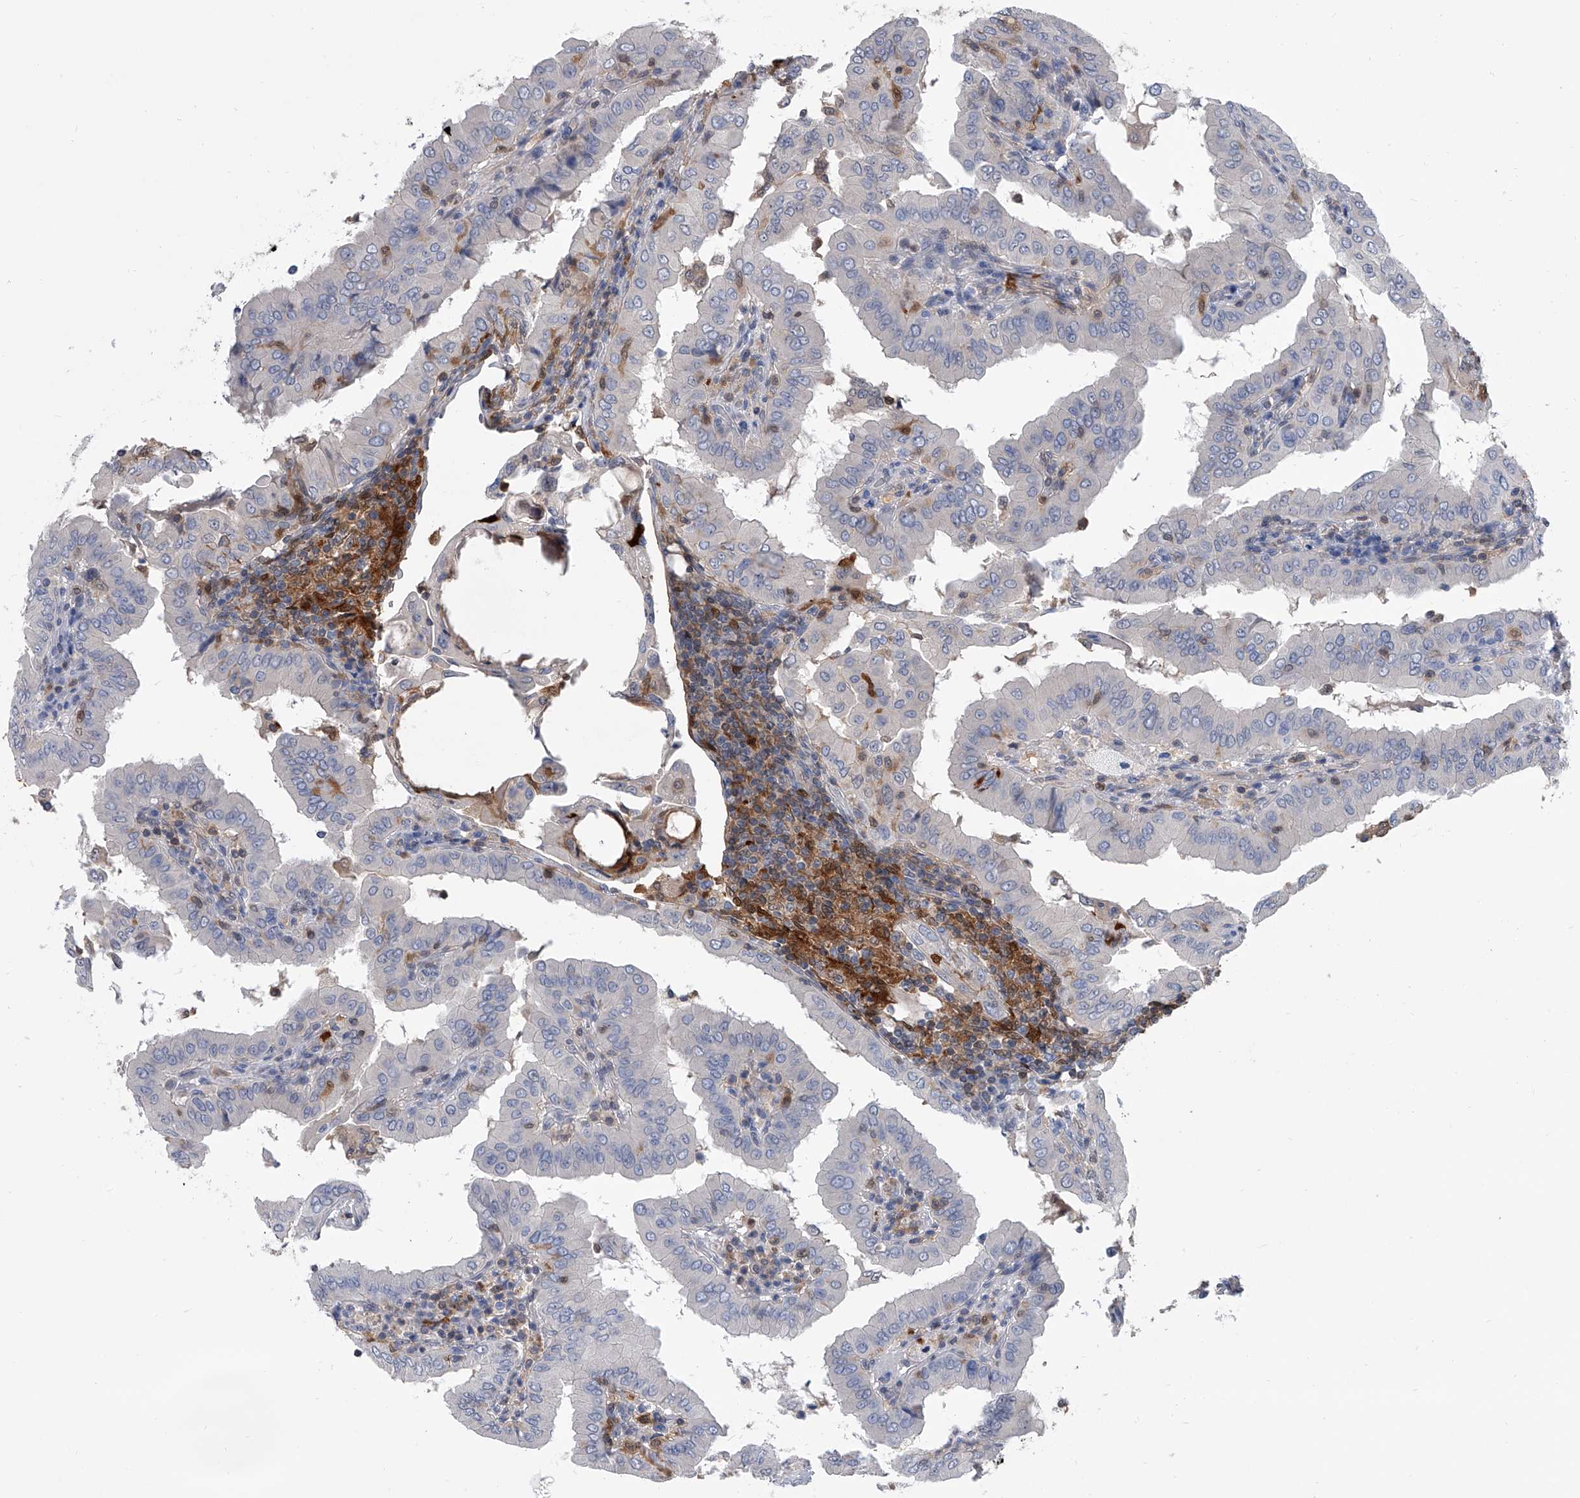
{"staining": {"intensity": "negative", "quantity": "none", "location": "none"}, "tissue": "thyroid cancer", "cell_type": "Tumor cells", "image_type": "cancer", "snomed": [{"axis": "morphology", "description": "Papillary adenocarcinoma, NOS"}, {"axis": "topography", "description": "Thyroid gland"}], "caption": "Protein analysis of thyroid papillary adenocarcinoma displays no significant staining in tumor cells.", "gene": "SERPINB9", "patient": {"sex": "male", "age": 33}}